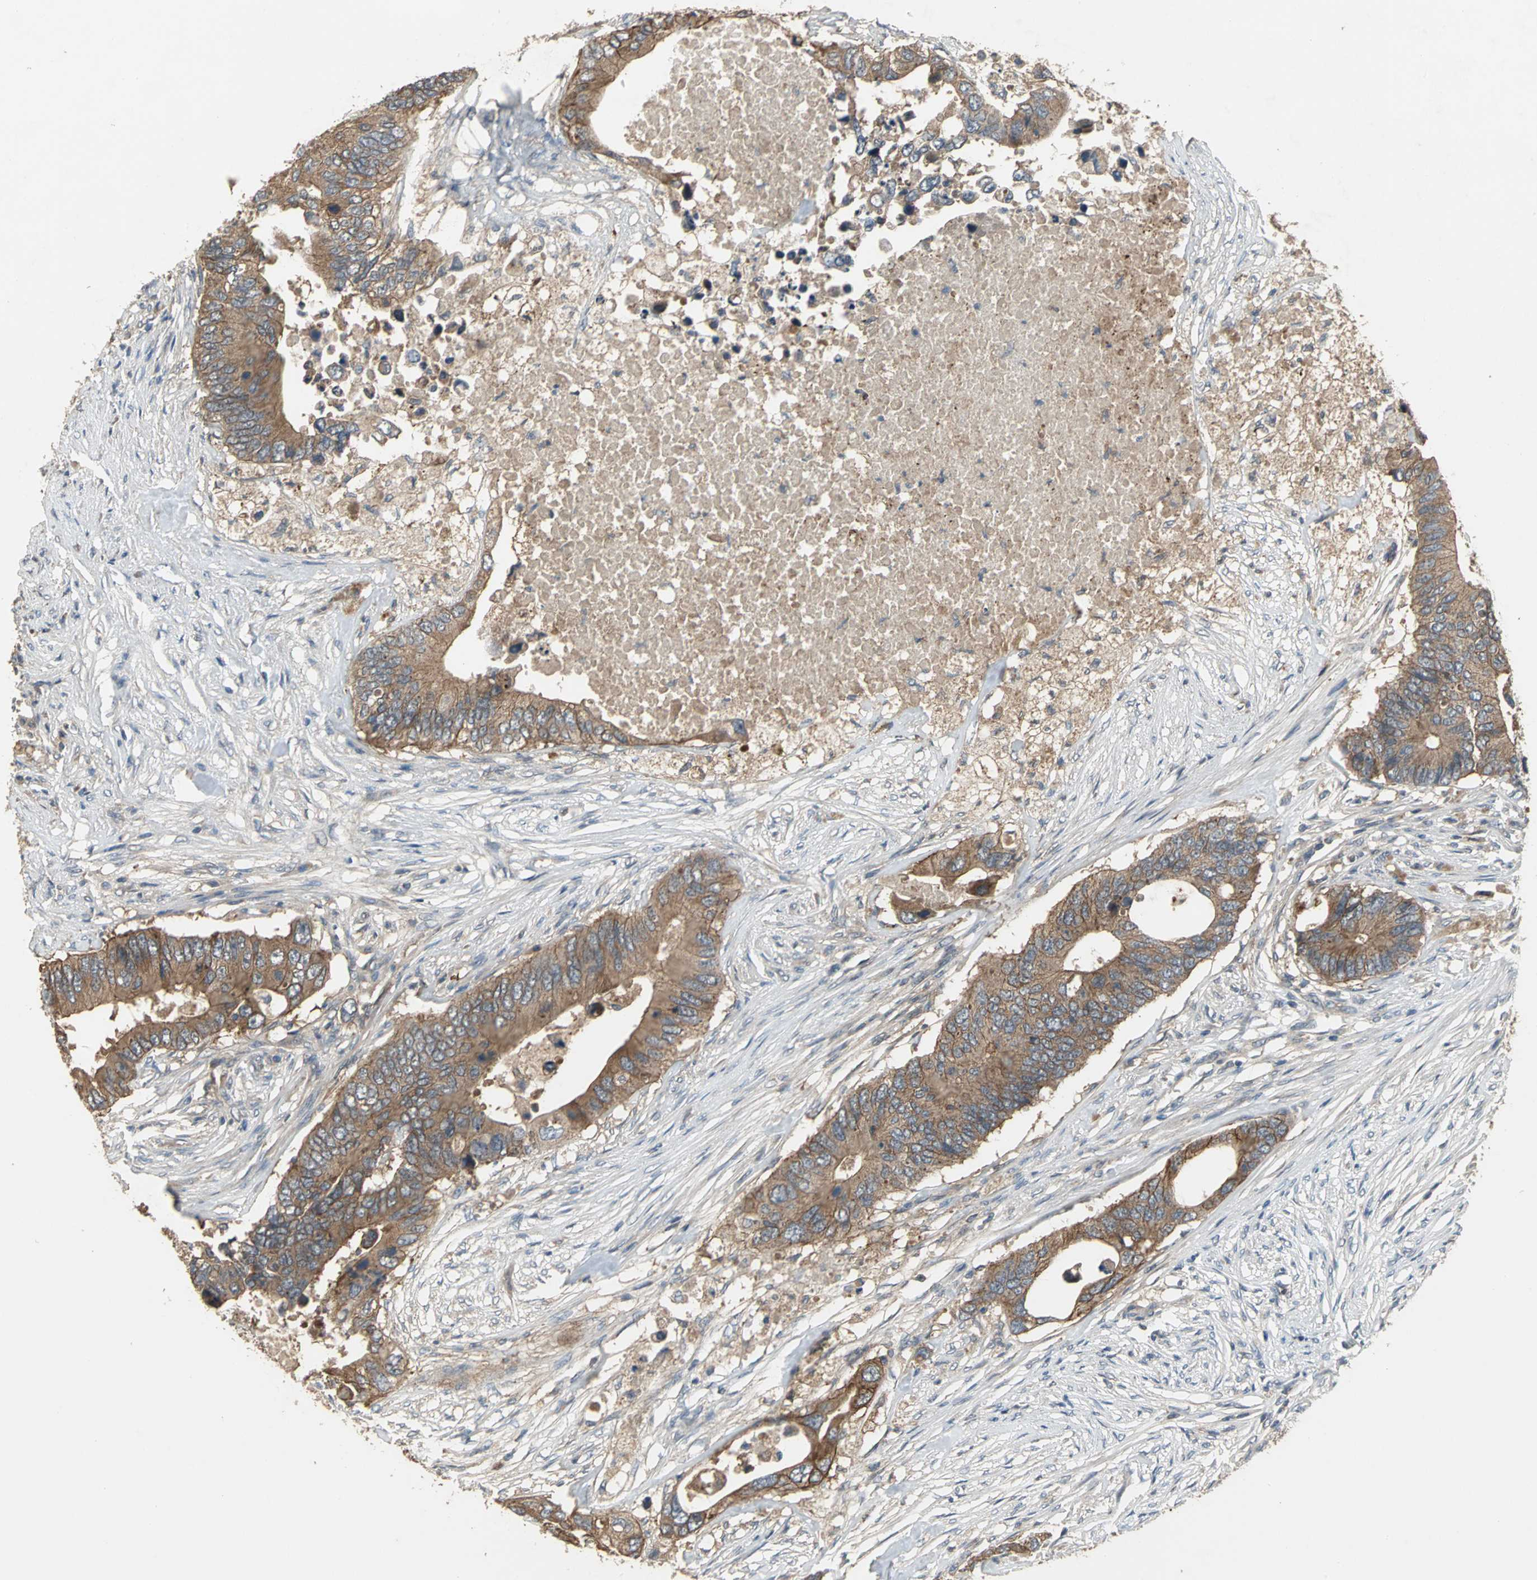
{"staining": {"intensity": "moderate", "quantity": ">75%", "location": "cytoplasmic/membranous"}, "tissue": "colorectal cancer", "cell_type": "Tumor cells", "image_type": "cancer", "snomed": [{"axis": "morphology", "description": "Adenocarcinoma, NOS"}, {"axis": "topography", "description": "Colon"}], "caption": "Colorectal cancer tissue exhibits moderate cytoplasmic/membranous expression in about >75% of tumor cells", "gene": "MET", "patient": {"sex": "male", "age": 71}}